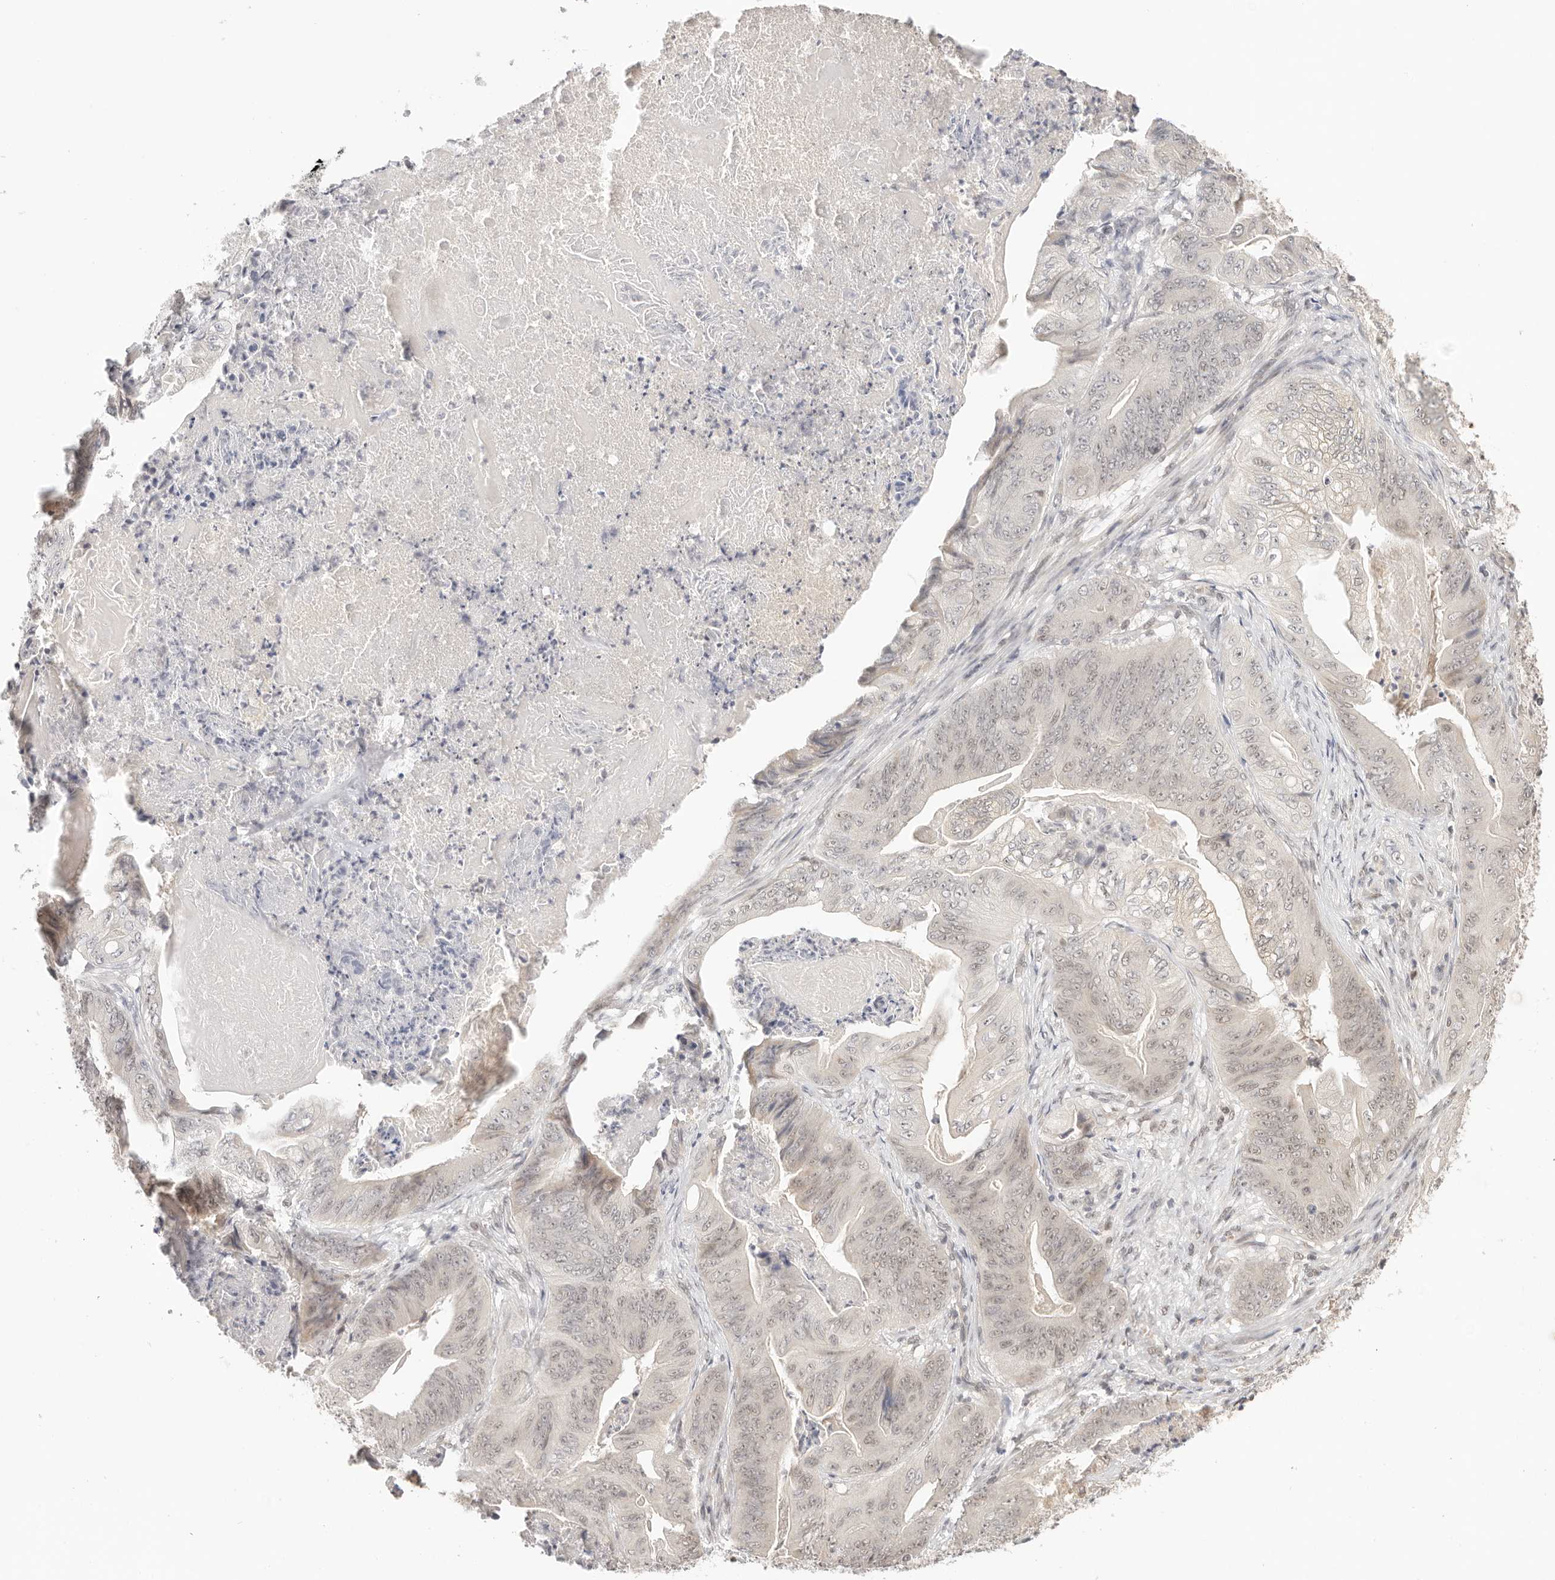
{"staining": {"intensity": "weak", "quantity": "25%-75%", "location": "nuclear"}, "tissue": "stomach cancer", "cell_type": "Tumor cells", "image_type": "cancer", "snomed": [{"axis": "morphology", "description": "Adenocarcinoma, NOS"}, {"axis": "topography", "description": "Stomach"}], "caption": "Stomach cancer (adenocarcinoma) stained for a protein demonstrates weak nuclear positivity in tumor cells. (DAB (3,3'-diaminobenzidine) = brown stain, brightfield microscopy at high magnification).", "gene": "RFC3", "patient": {"sex": "female", "age": 73}}